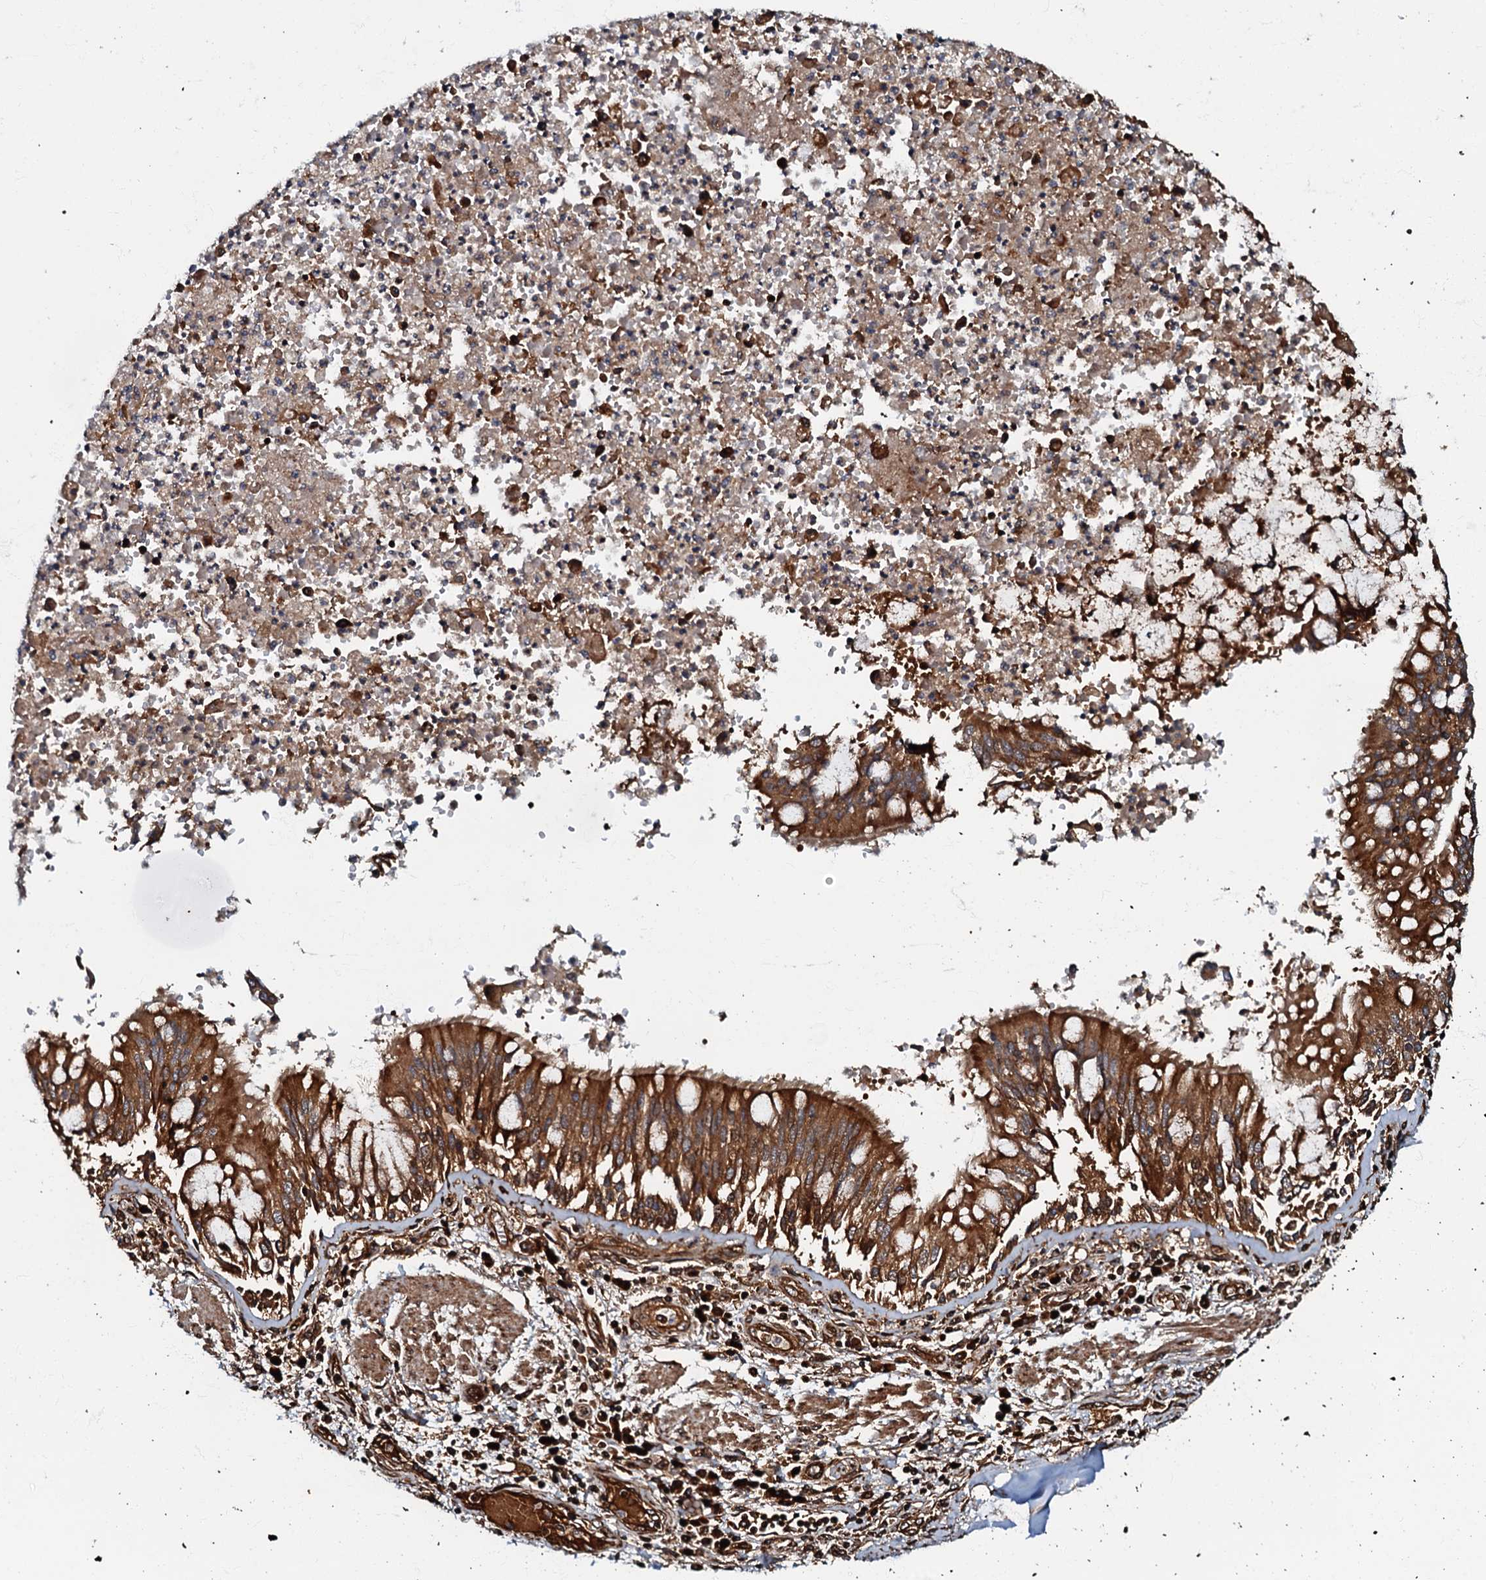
{"staining": {"intensity": "negative", "quantity": "none", "location": "none"}, "tissue": "adipose tissue", "cell_type": "Adipocytes", "image_type": "normal", "snomed": [{"axis": "morphology", "description": "Normal tissue, NOS"}, {"axis": "topography", "description": "Cartilage tissue"}, {"axis": "topography", "description": "Bronchus"}, {"axis": "topography", "description": "Lung"}, {"axis": "topography", "description": "Peripheral nerve tissue"}], "caption": "The IHC histopathology image has no significant expression in adipocytes of adipose tissue.", "gene": "BLOC1S6", "patient": {"sex": "female", "age": 49}}